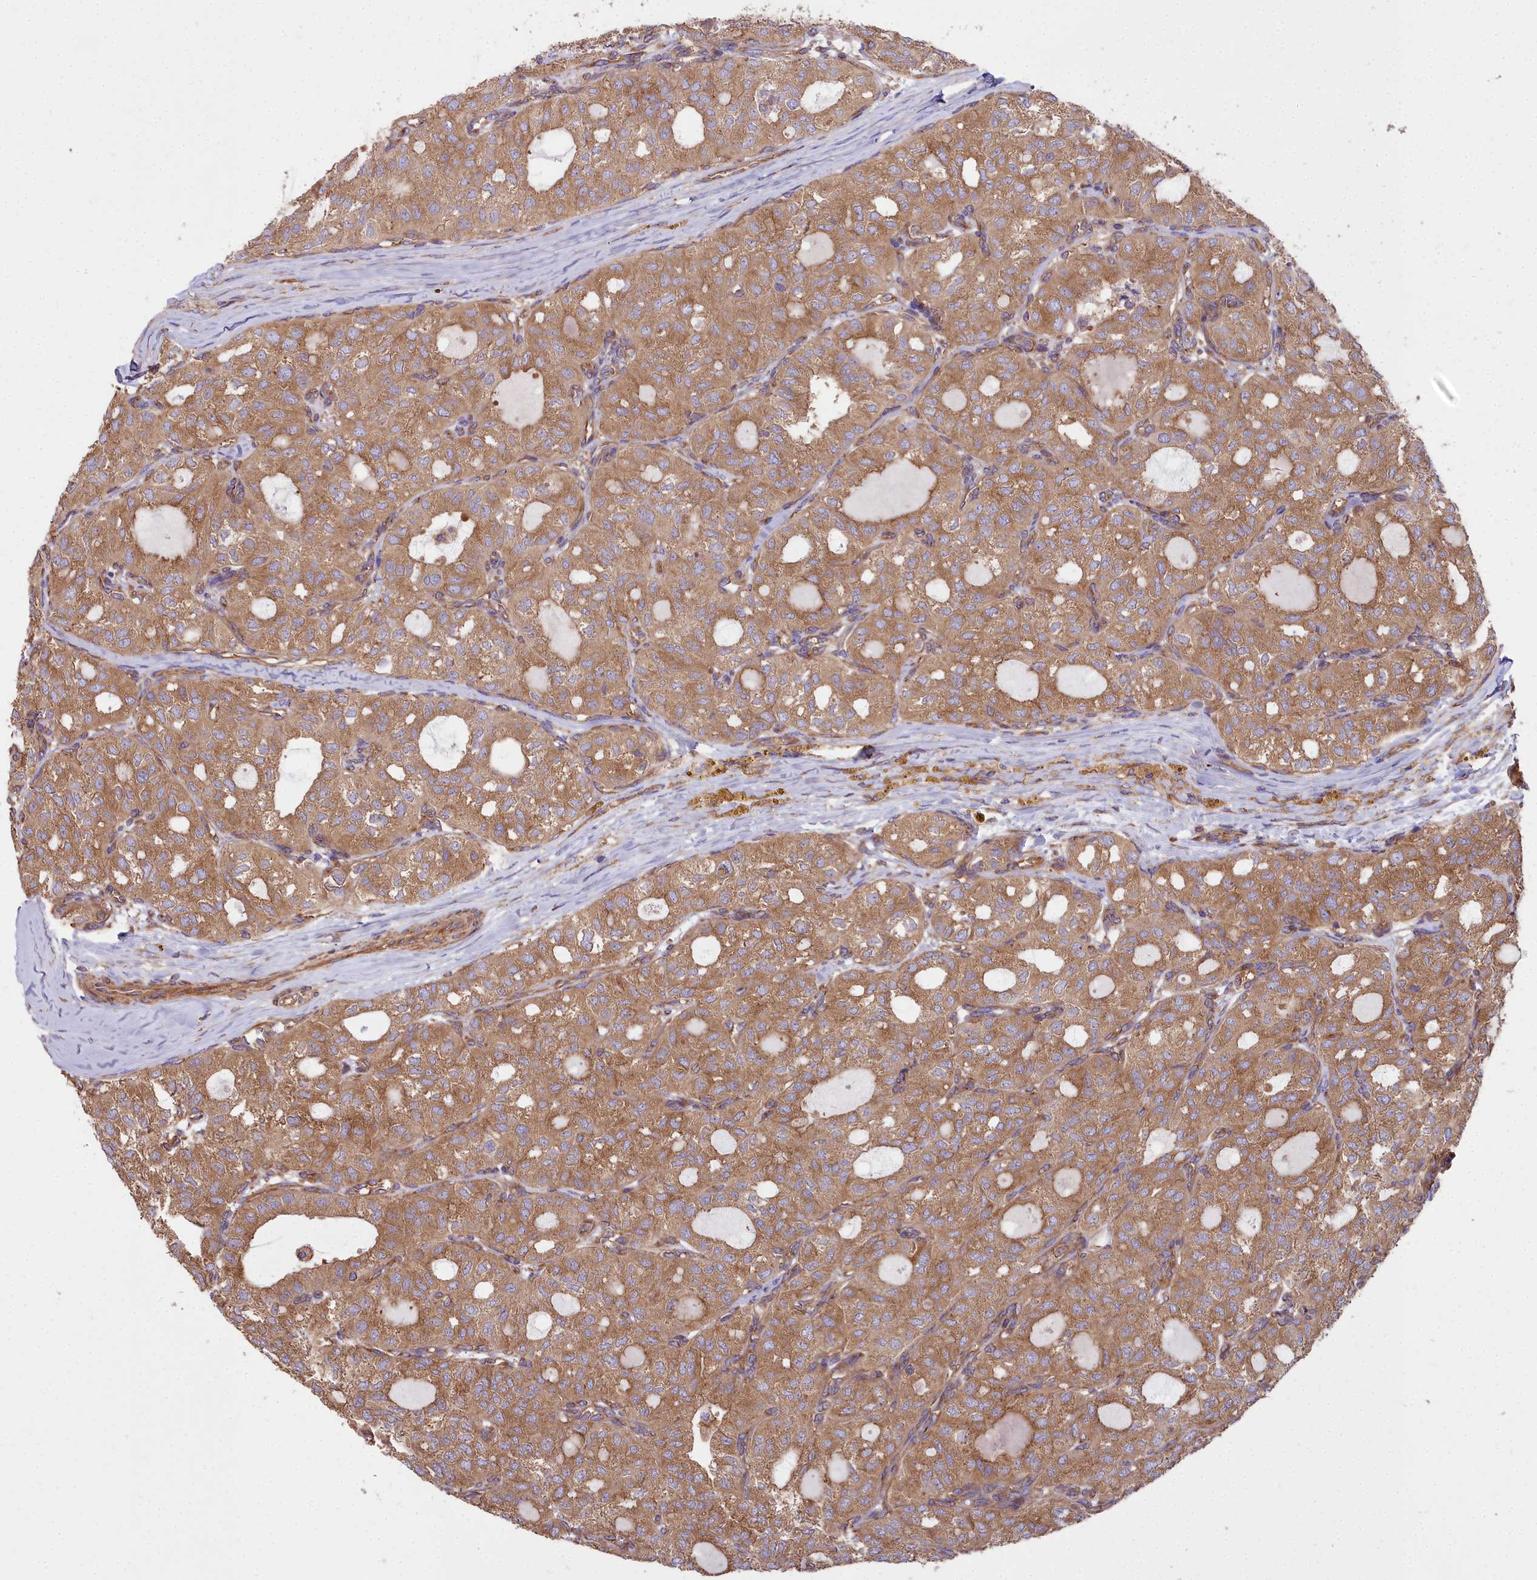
{"staining": {"intensity": "moderate", "quantity": ">75%", "location": "cytoplasmic/membranous"}, "tissue": "thyroid cancer", "cell_type": "Tumor cells", "image_type": "cancer", "snomed": [{"axis": "morphology", "description": "Follicular adenoma carcinoma, NOS"}, {"axis": "topography", "description": "Thyroid gland"}], "caption": "IHC (DAB (3,3'-diaminobenzidine)) staining of human thyroid follicular adenoma carcinoma shows moderate cytoplasmic/membranous protein staining in approximately >75% of tumor cells. The protein is stained brown, and the nuclei are stained in blue (DAB (3,3'-diaminobenzidine) IHC with brightfield microscopy, high magnification).", "gene": "DCTN3", "patient": {"sex": "male", "age": 75}}